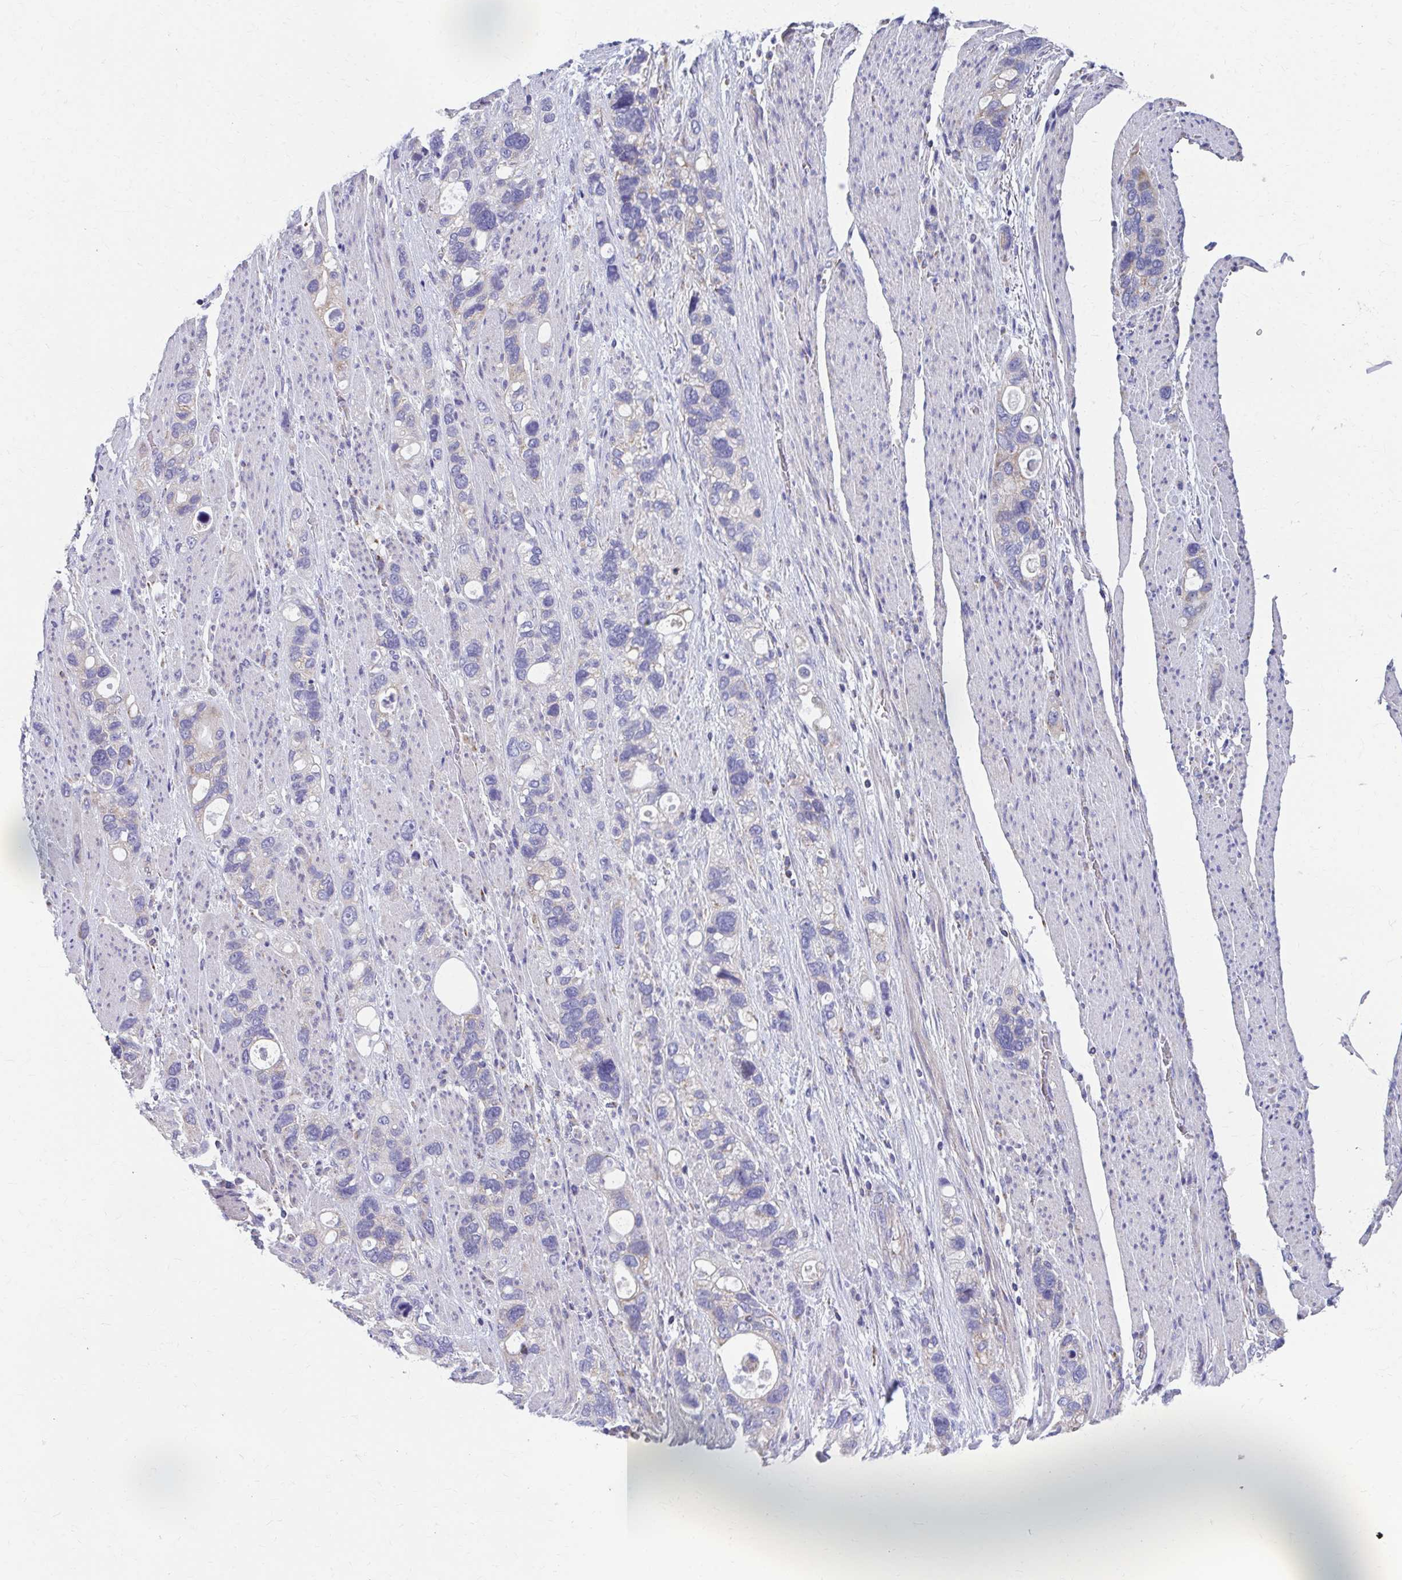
{"staining": {"intensity": "negative", "quantity": "none", "location": "none"}, "tissue": "stomach cancer", "cell_type": "Tumor cells", "image_type": "cancer", "snomed": [{"axis": "morphology", "description": "Adenocarcinoma, NOS"}, {"axis": "topography", "description": "Stomach, upper"}], "caption": "This is an IHC histopathology image of human adenocarcinoma (stomach). There is no staining in tumor cells.", "gene": "RCC1L", "patient": {"sex": "female", "age": 81}}